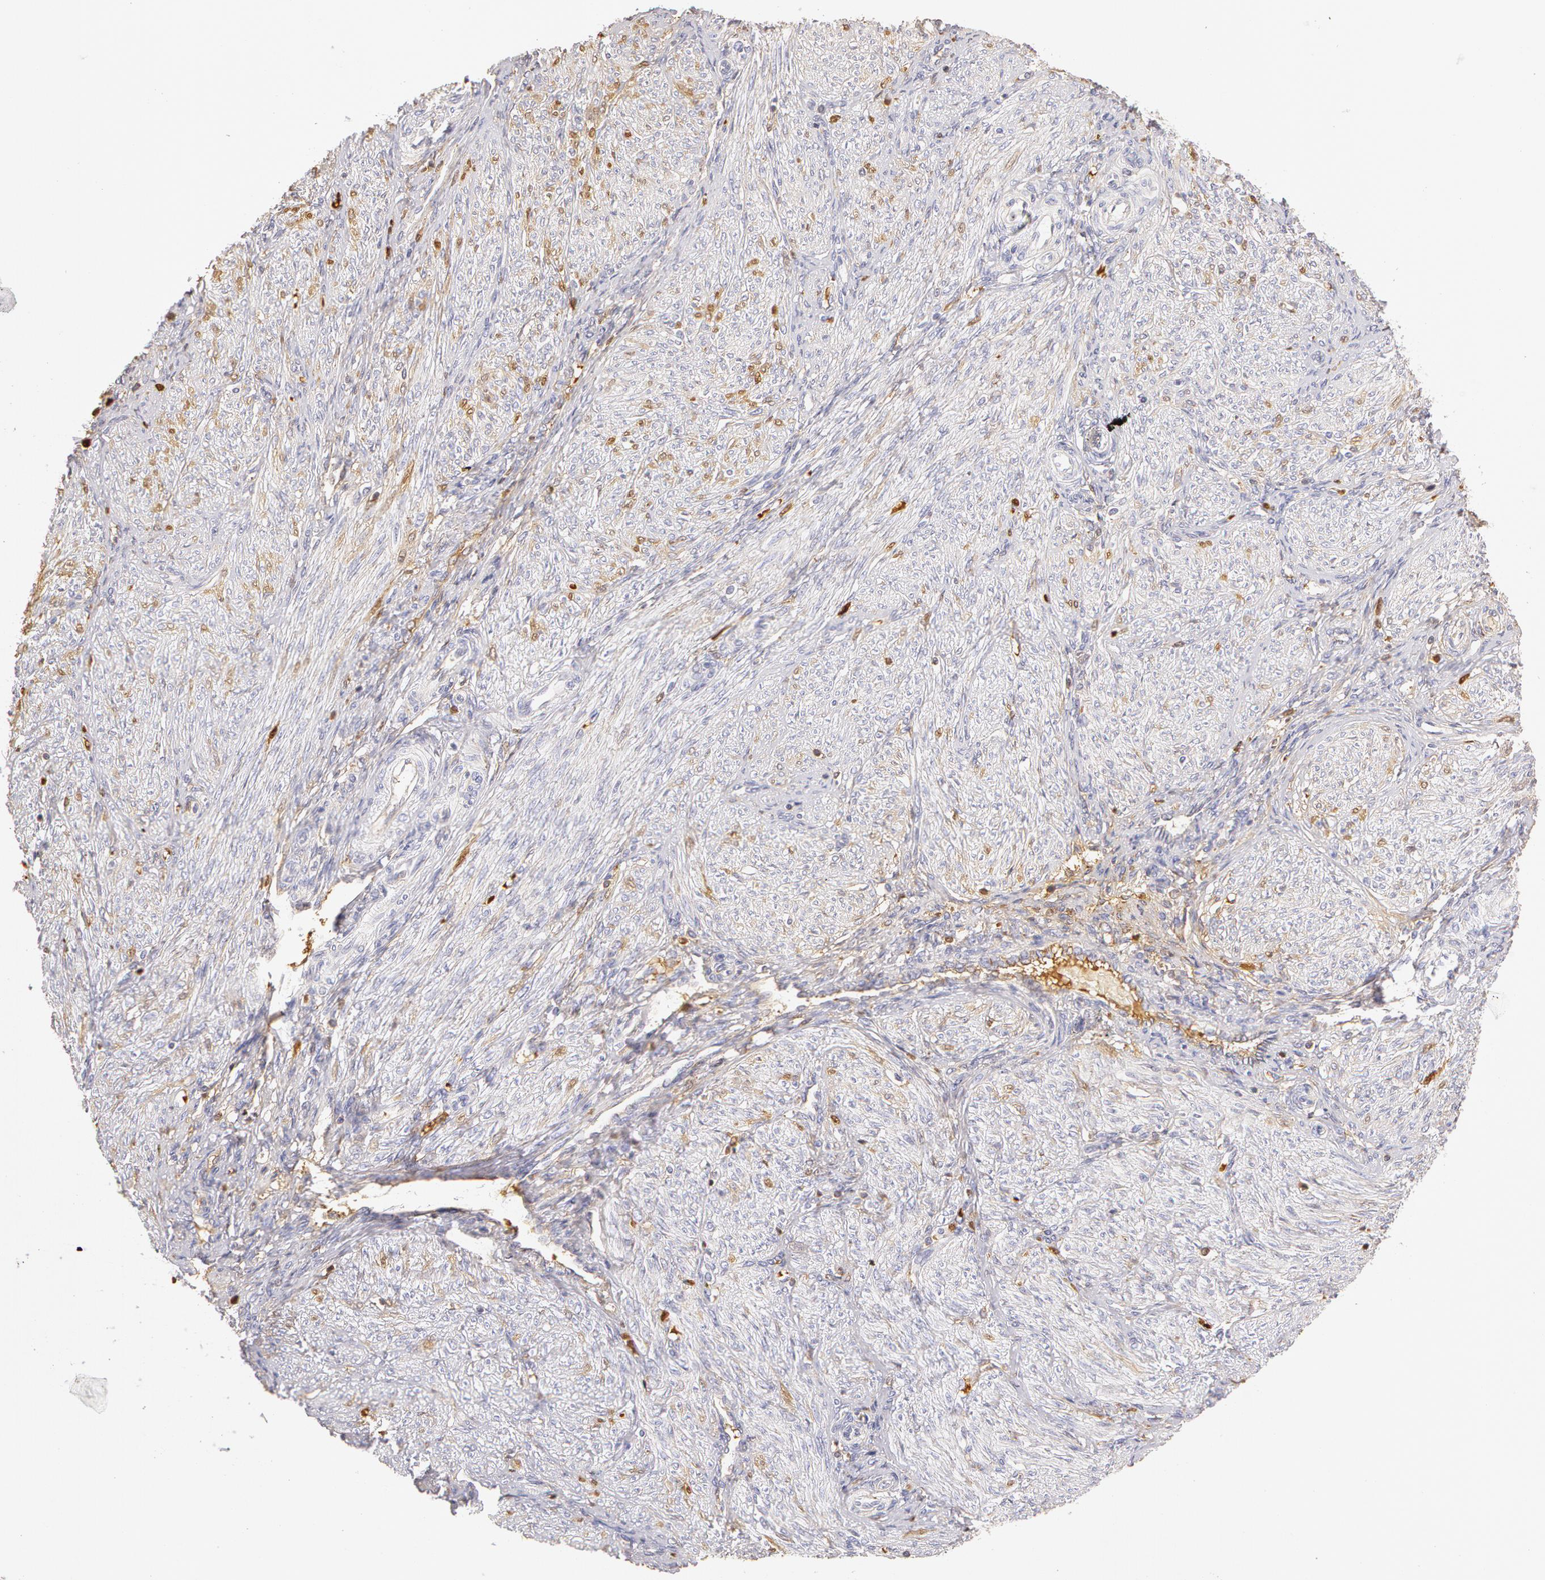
{"staining": {"intensity": "weak", "quantity": "<25%", "location": "cytoplasmic/membranous,nuclear"}, "tissue": "endometrium", "cell_type": "Cells in endometrial stroma", "image_type": "normal", "snomed": [{"axis": "morphology", "description": "Normal tissue, NOS"}, {"axis": "topography", "description": "Endometrium"}], "caption": "Endometrium was stained to show a protein in brown. There is no significant staining in cells in endometrial stroma. (DAB (3,3'-diaminobenzidine) immunohistochemistry (IHC), high magnification).", "gene": "AHSG", "patient": {"sex": "female", "age": 36}}